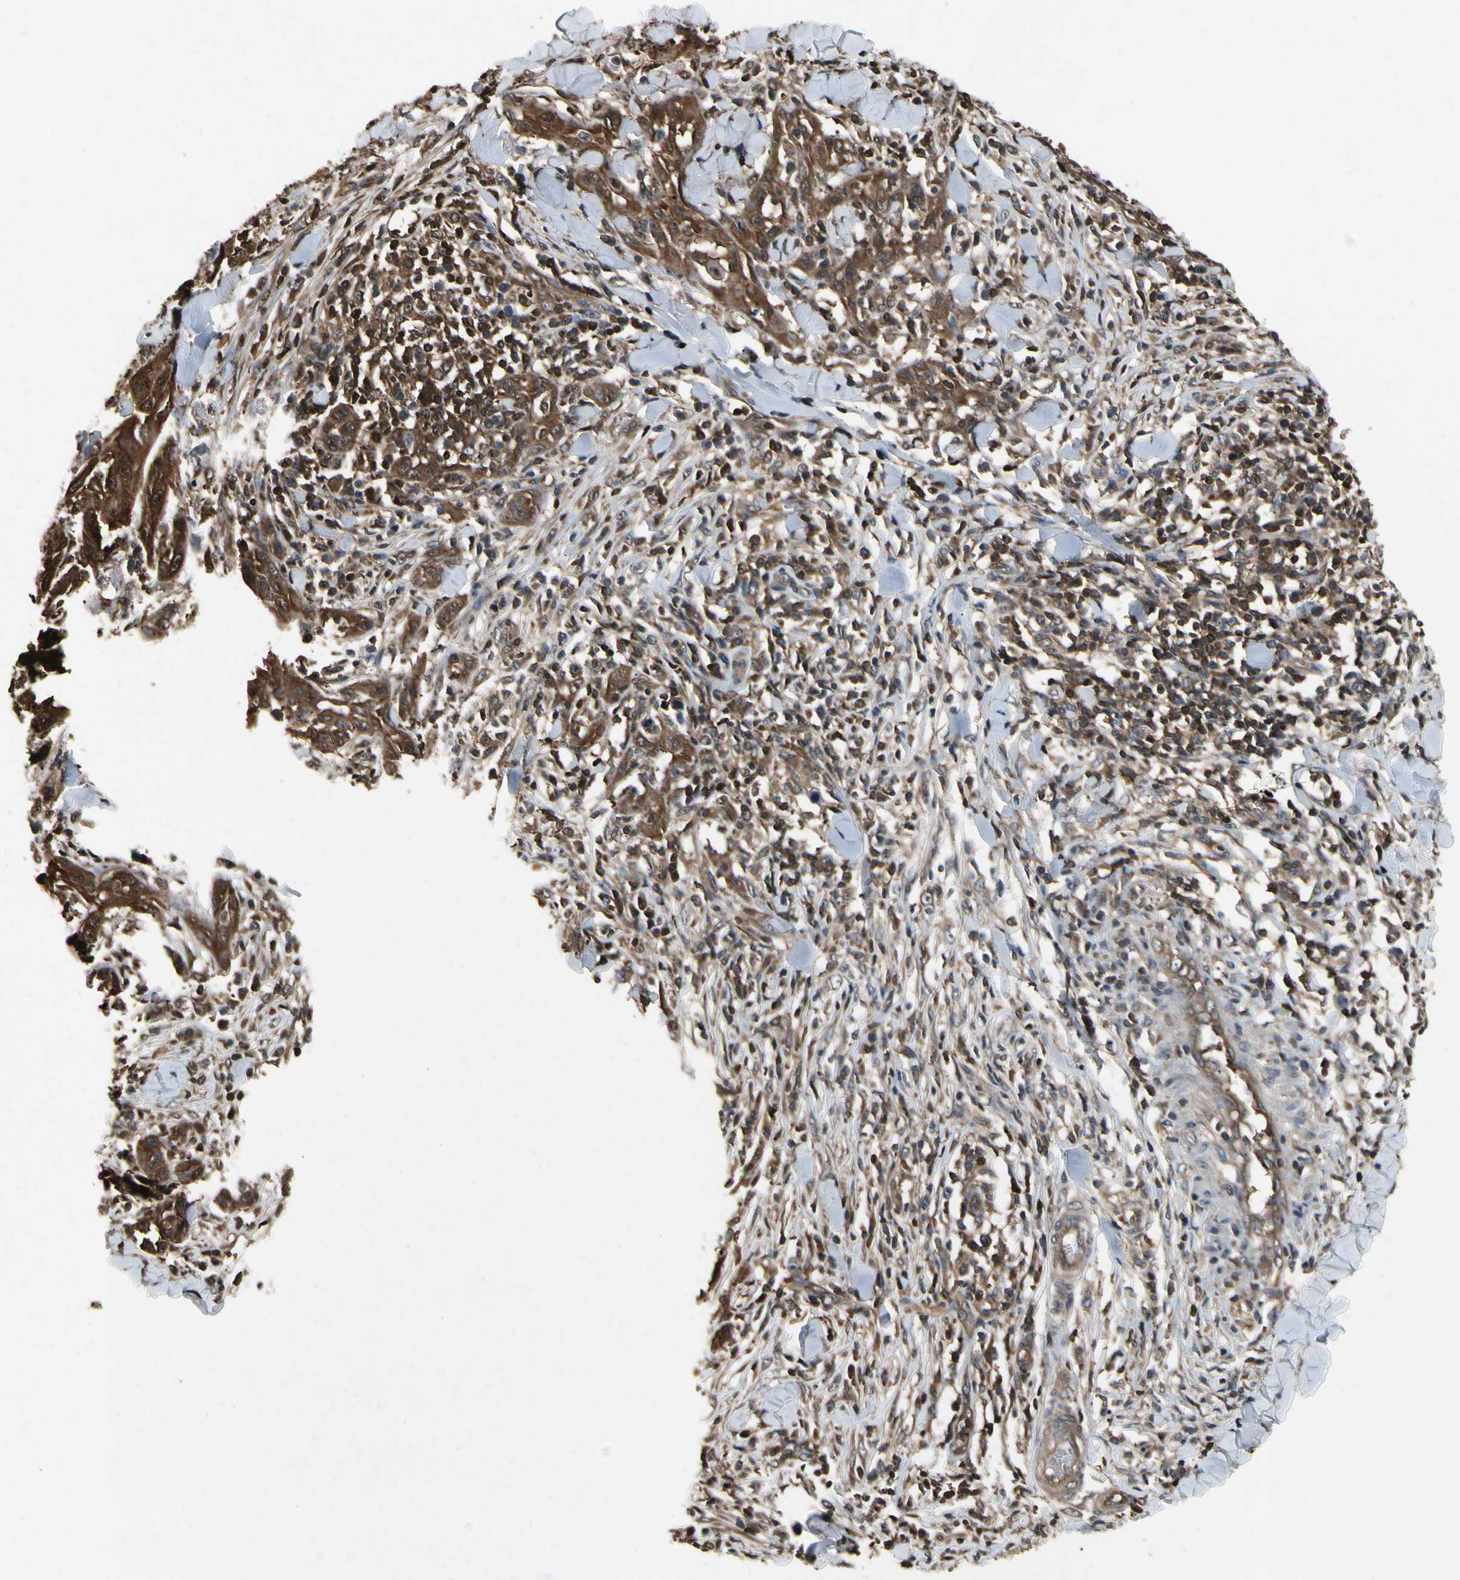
{"staining": {"intensity": "strong", "quantity": ">75%", "location": "cytoplasmic/membranous"}, "tissue": "skin cancer", "cell_type": "Tumor cells", "image_type": "cancer", "snomed": [{"axis": "morphology", "description": "Squamous cell carcinoma, NOS"}, {"axis": "topography", "description": "Skin"}], "caption": "Immunohistochemistry (IHC) histopathology image of skin cancer (squamous cell carcinoma) stained for a protein (brown), which exhibits high levels of strong cytoplasmic/membranous expression in approximately >75% of tumor cells.", "gene": "YWHAQ", "patient": {"sex": "male", "age": 24}}